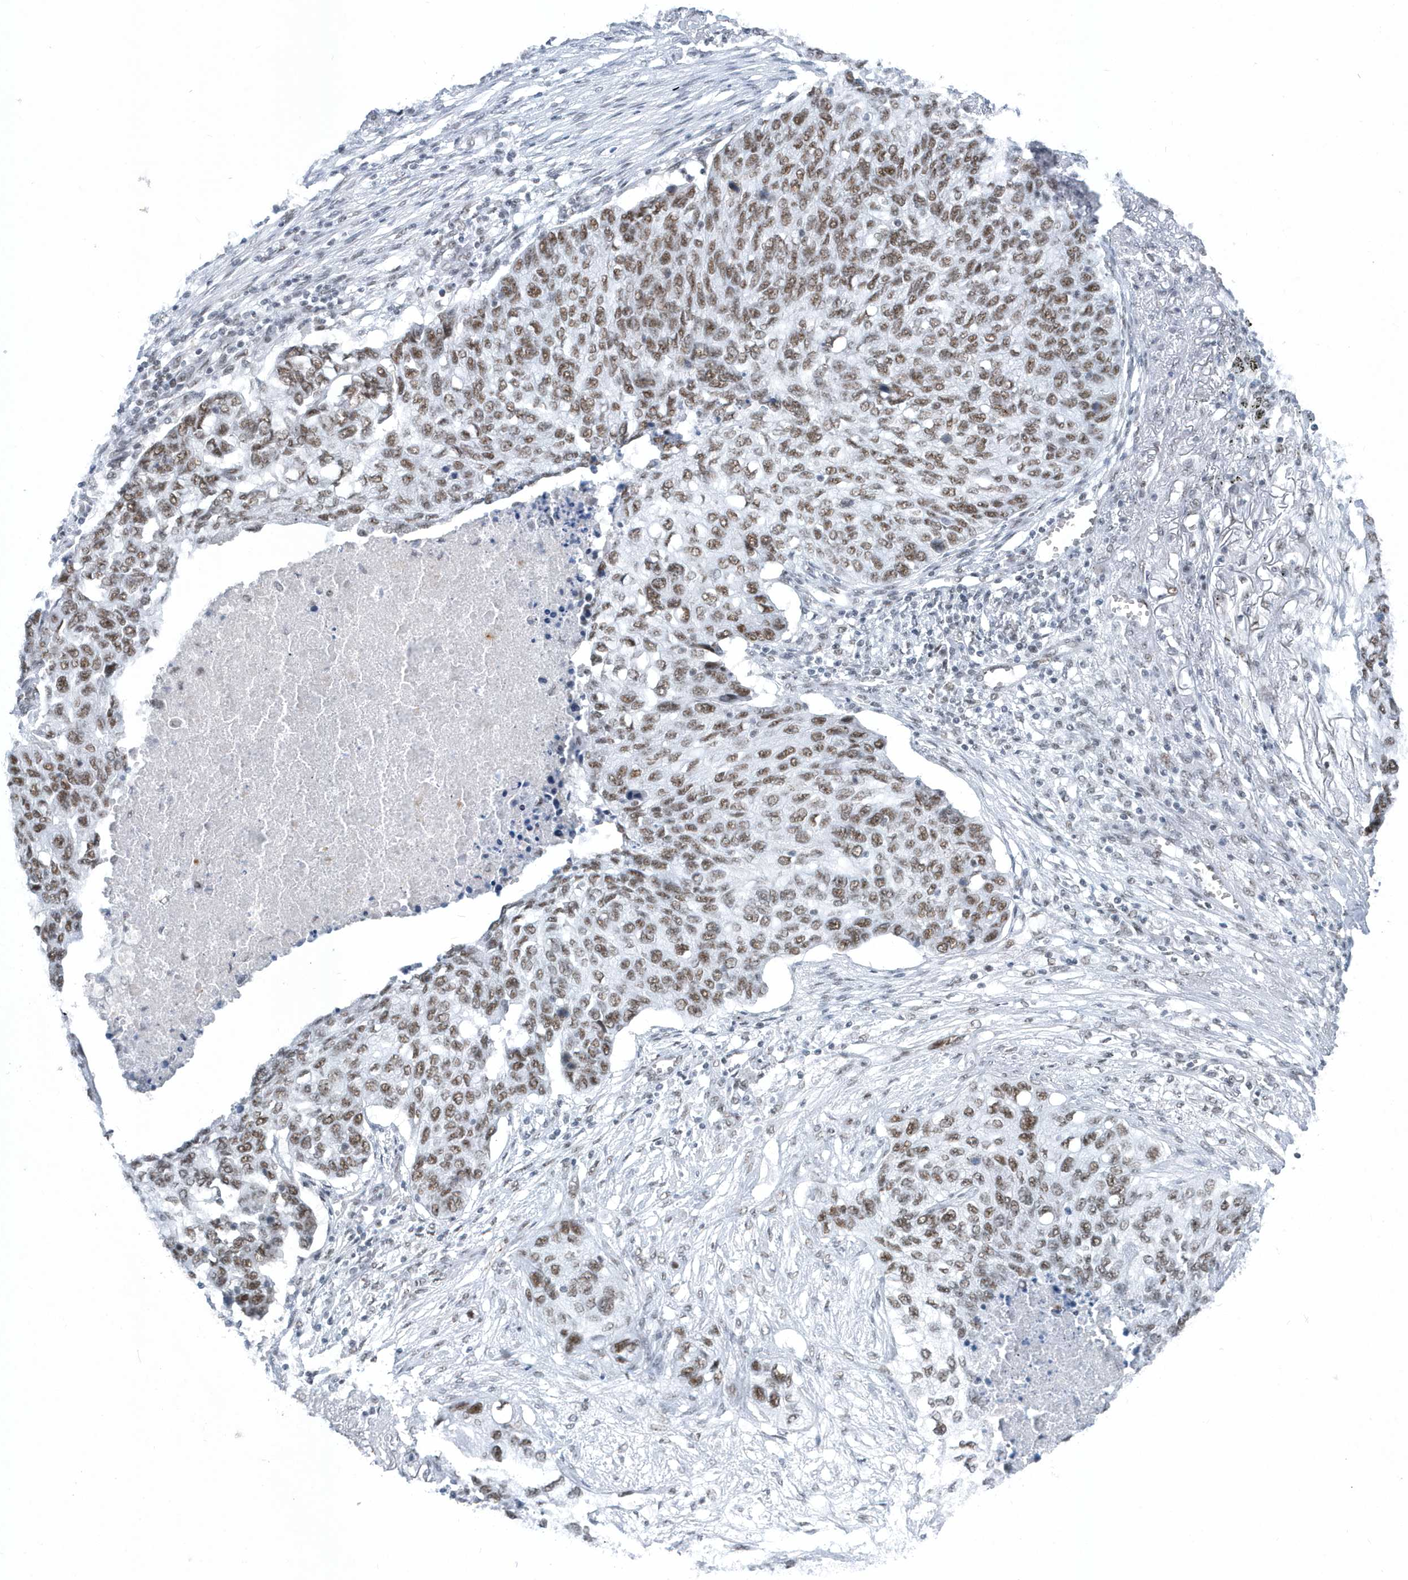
{"staining": {"intensity": "moderate", "quantity": ">75%", "location": "nuclear"}, "tissue": "lung cancer", "cell_type": "Tumor cells", "image_type": "cancer", "snomed": [{"axis": "morphology", "description": "Squamous cell carcinoma, NOS"}, {"axis": "topography", "description": "Lung"}], "caption": "Immunohistochemistry of lung cancer demonstrates medium levels of moderate nuclear staining in about >75% of tumor cells.", "gene": "FIP1L1", "patient": {"sex": "female", "age": 63}}